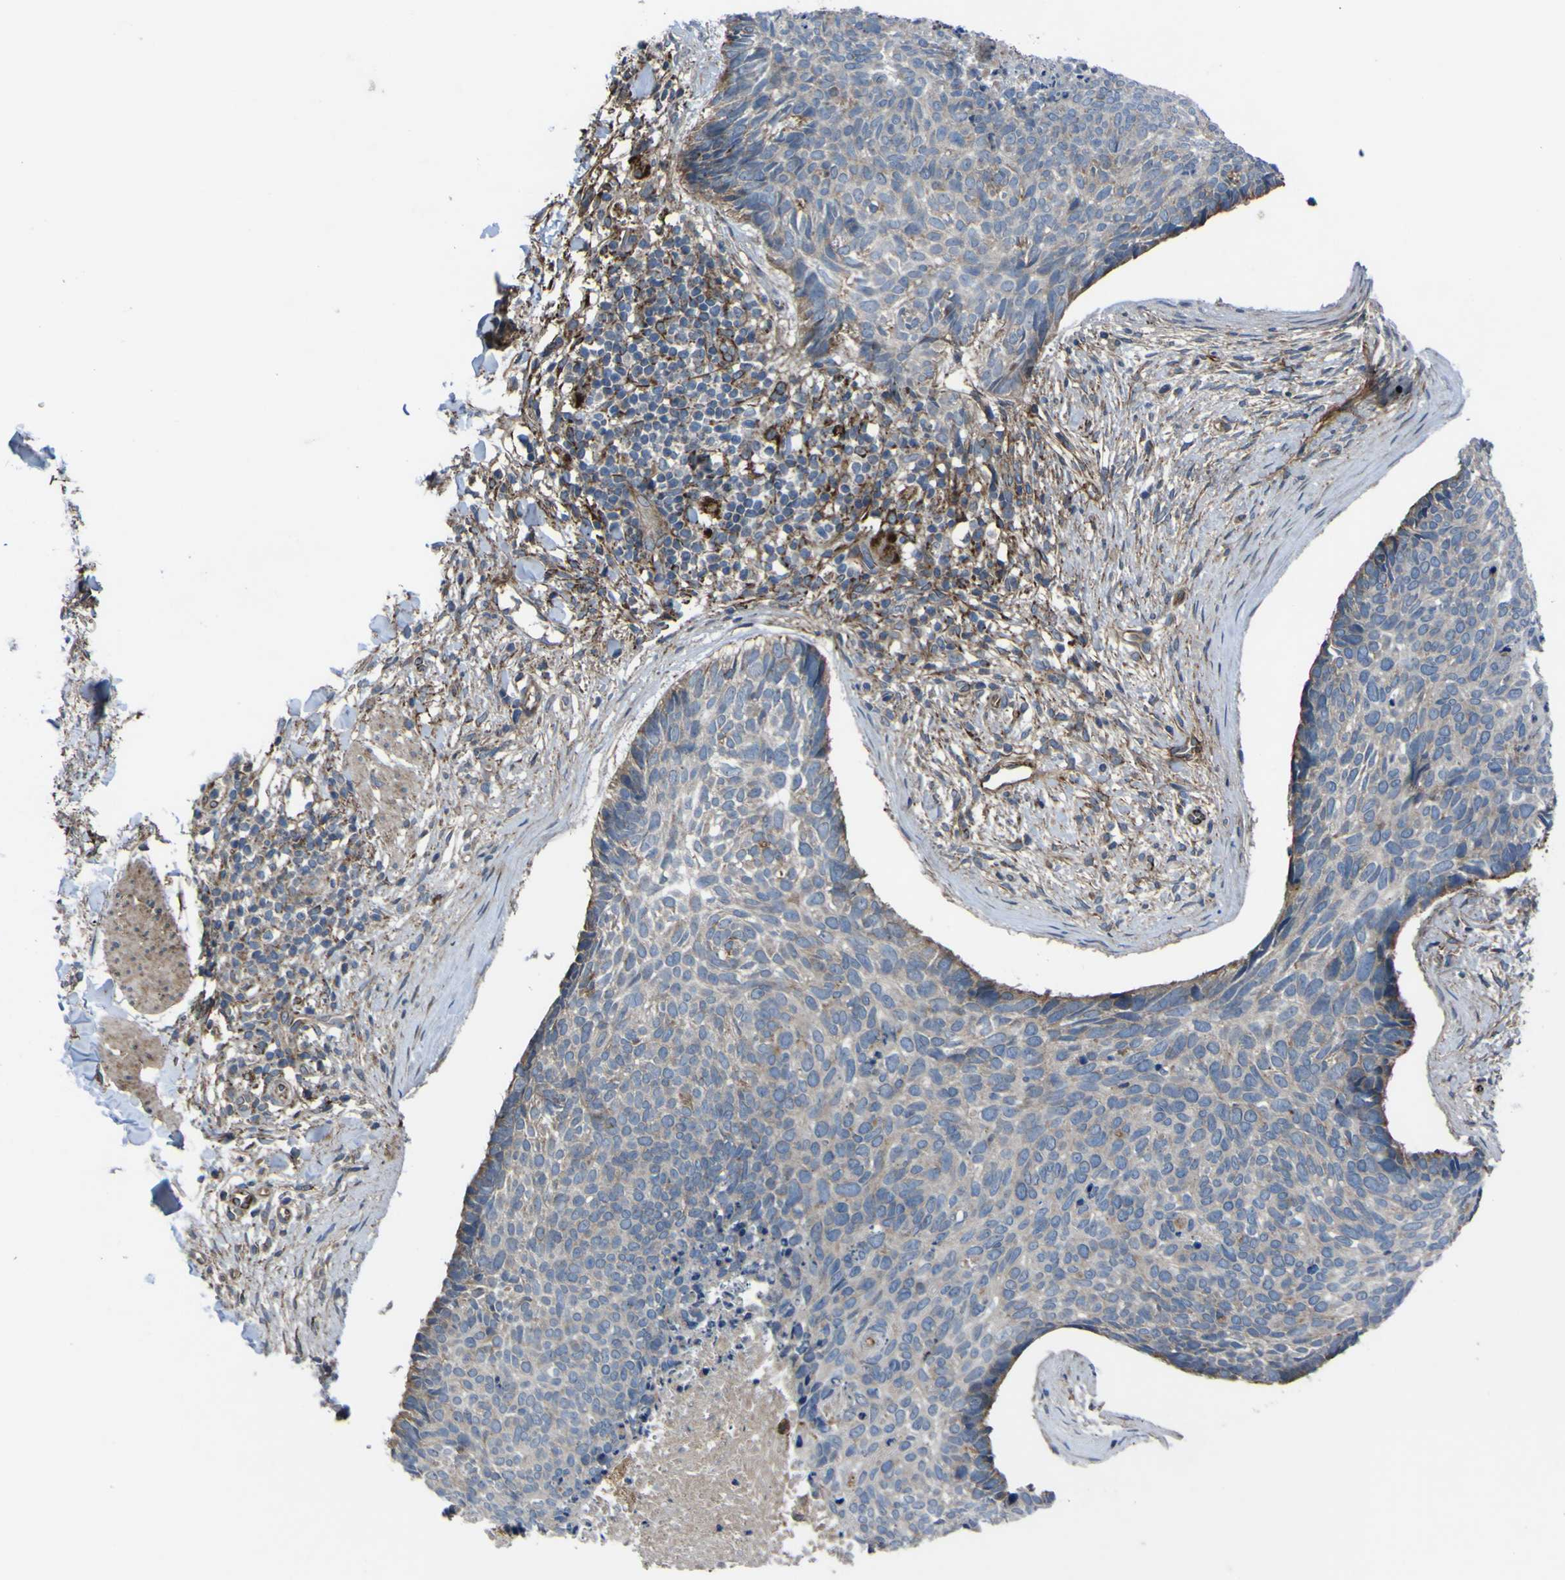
{"staining": {"intensity": "weak", "quantity": "<25%", "location": "cytoplasmic/membranous"}, "tissue": "skin cancer", "cell_type": "Tumor cells", "image_type": "cancer", "snomed": [{"axis": "morphology", "description": "Normal tissue, NOS"}, {"axis": "morphology", "description": "Basal cell carcinoma"}, {"axis": "topography", "description": "Skin"}], "caption": "This micrograph is of skin cancer (basal cell carcinoma) stained with immunohistochemistry (IHC) to label a protein in brown with the nuclei are counter-stained blue. There is no staining in tumor cells.", "gene": "GPLD1", "patient": {"sex": "female", "age": 56}}